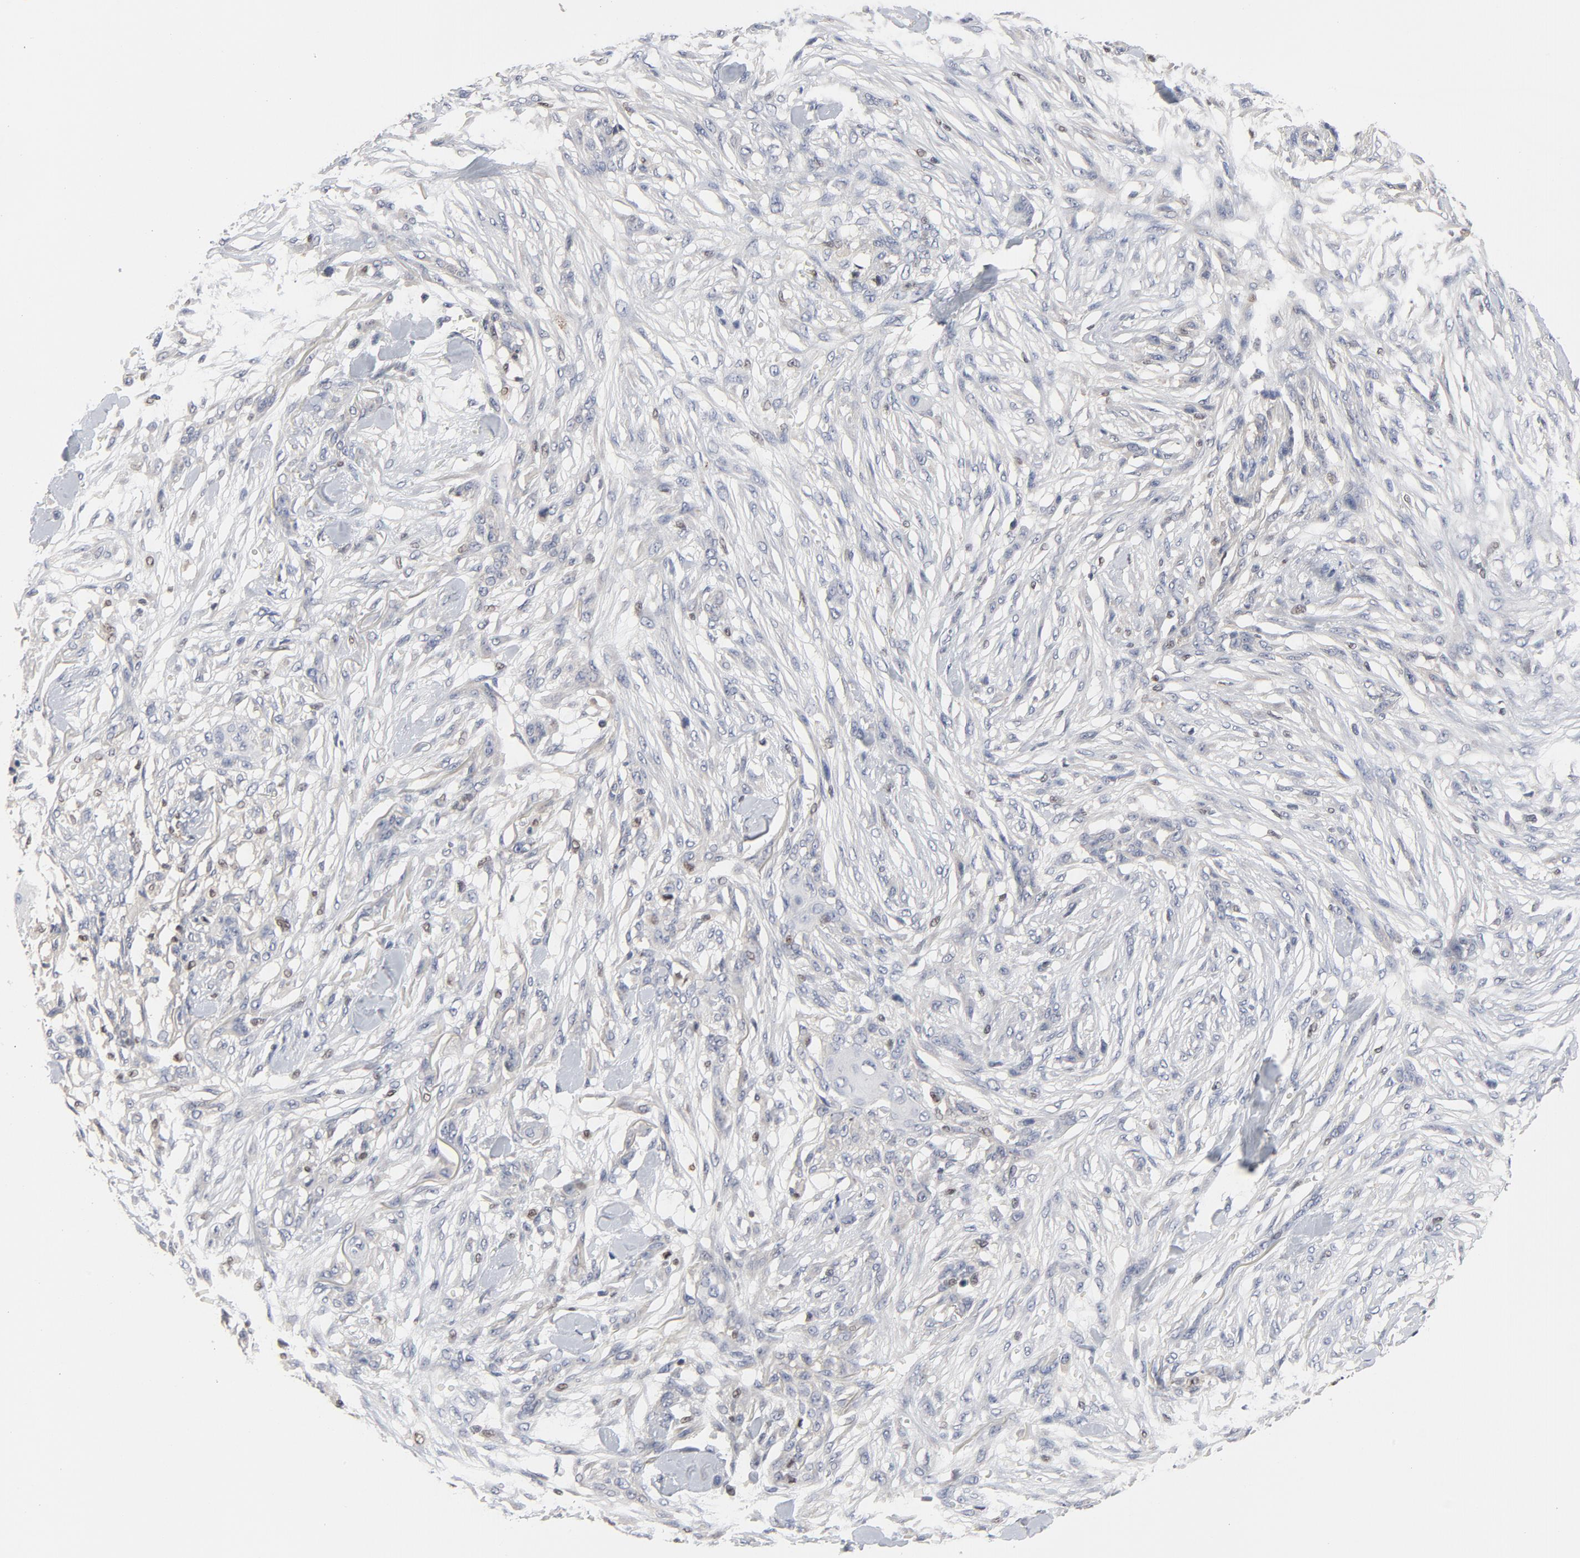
{"staining": {"intensity": "negative", "quantity": "none", "location": "none"}, "tissue": "skin cancer", "cell_type": "Tumor cells", "image_type": "cancer", "snomed": [{"axis": "morphology", "description": "Normal tissue, NOS"}, {"axis": "morphology", "description": "Squamous cell carcinoma, NOS"}, {"axis": "topography", "description": "Skin"}], "caption": "Immunohistochemical staining of skin cancer (squamous cell carcinoma) exhibits no significant expression in tumor cells. The staining is performed using DAB brown chromogen with nuclei counter-stained in using hematoxylin.", "gene": "NFKB1", "patient": {"sex": "female", "age": 59}}